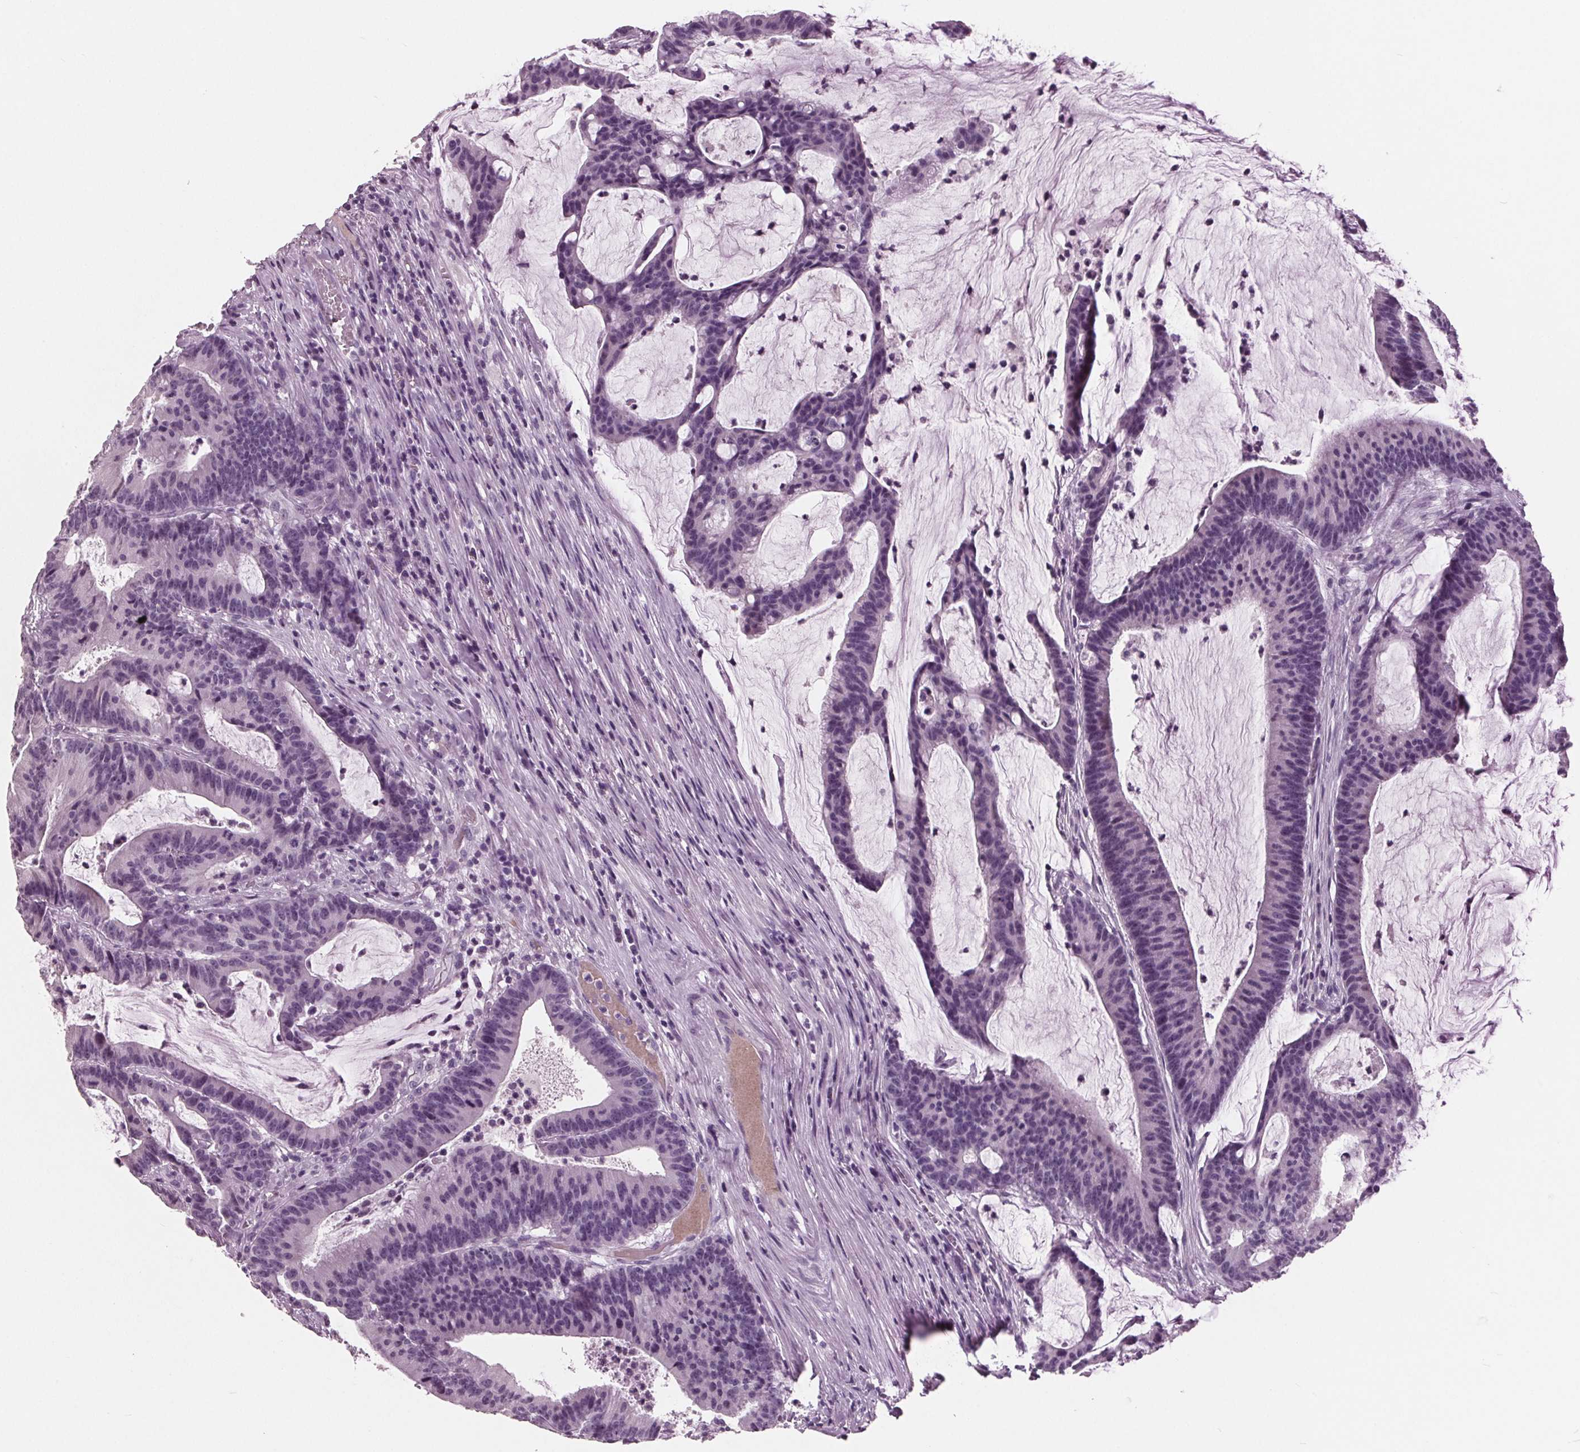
{"staining": {"intensity": "negative", "quantity": "none", "location": "none"}, "tissue": "colorectal cancer", "cell_type": "Tumor cells", "image_type": "cancer", "snomed": [{"axis": "morphology", "description": "Adenocarcinoma, NOS"}, {"axis": "topography", "description": "Colon"}], "caption": "Human colorectal cancer stained for a protein using immunohistochemistry (IHC) reveals no expression in tumor cells.", "gene": "AMBP", "patient": {"sex": "female", "age": 78}}